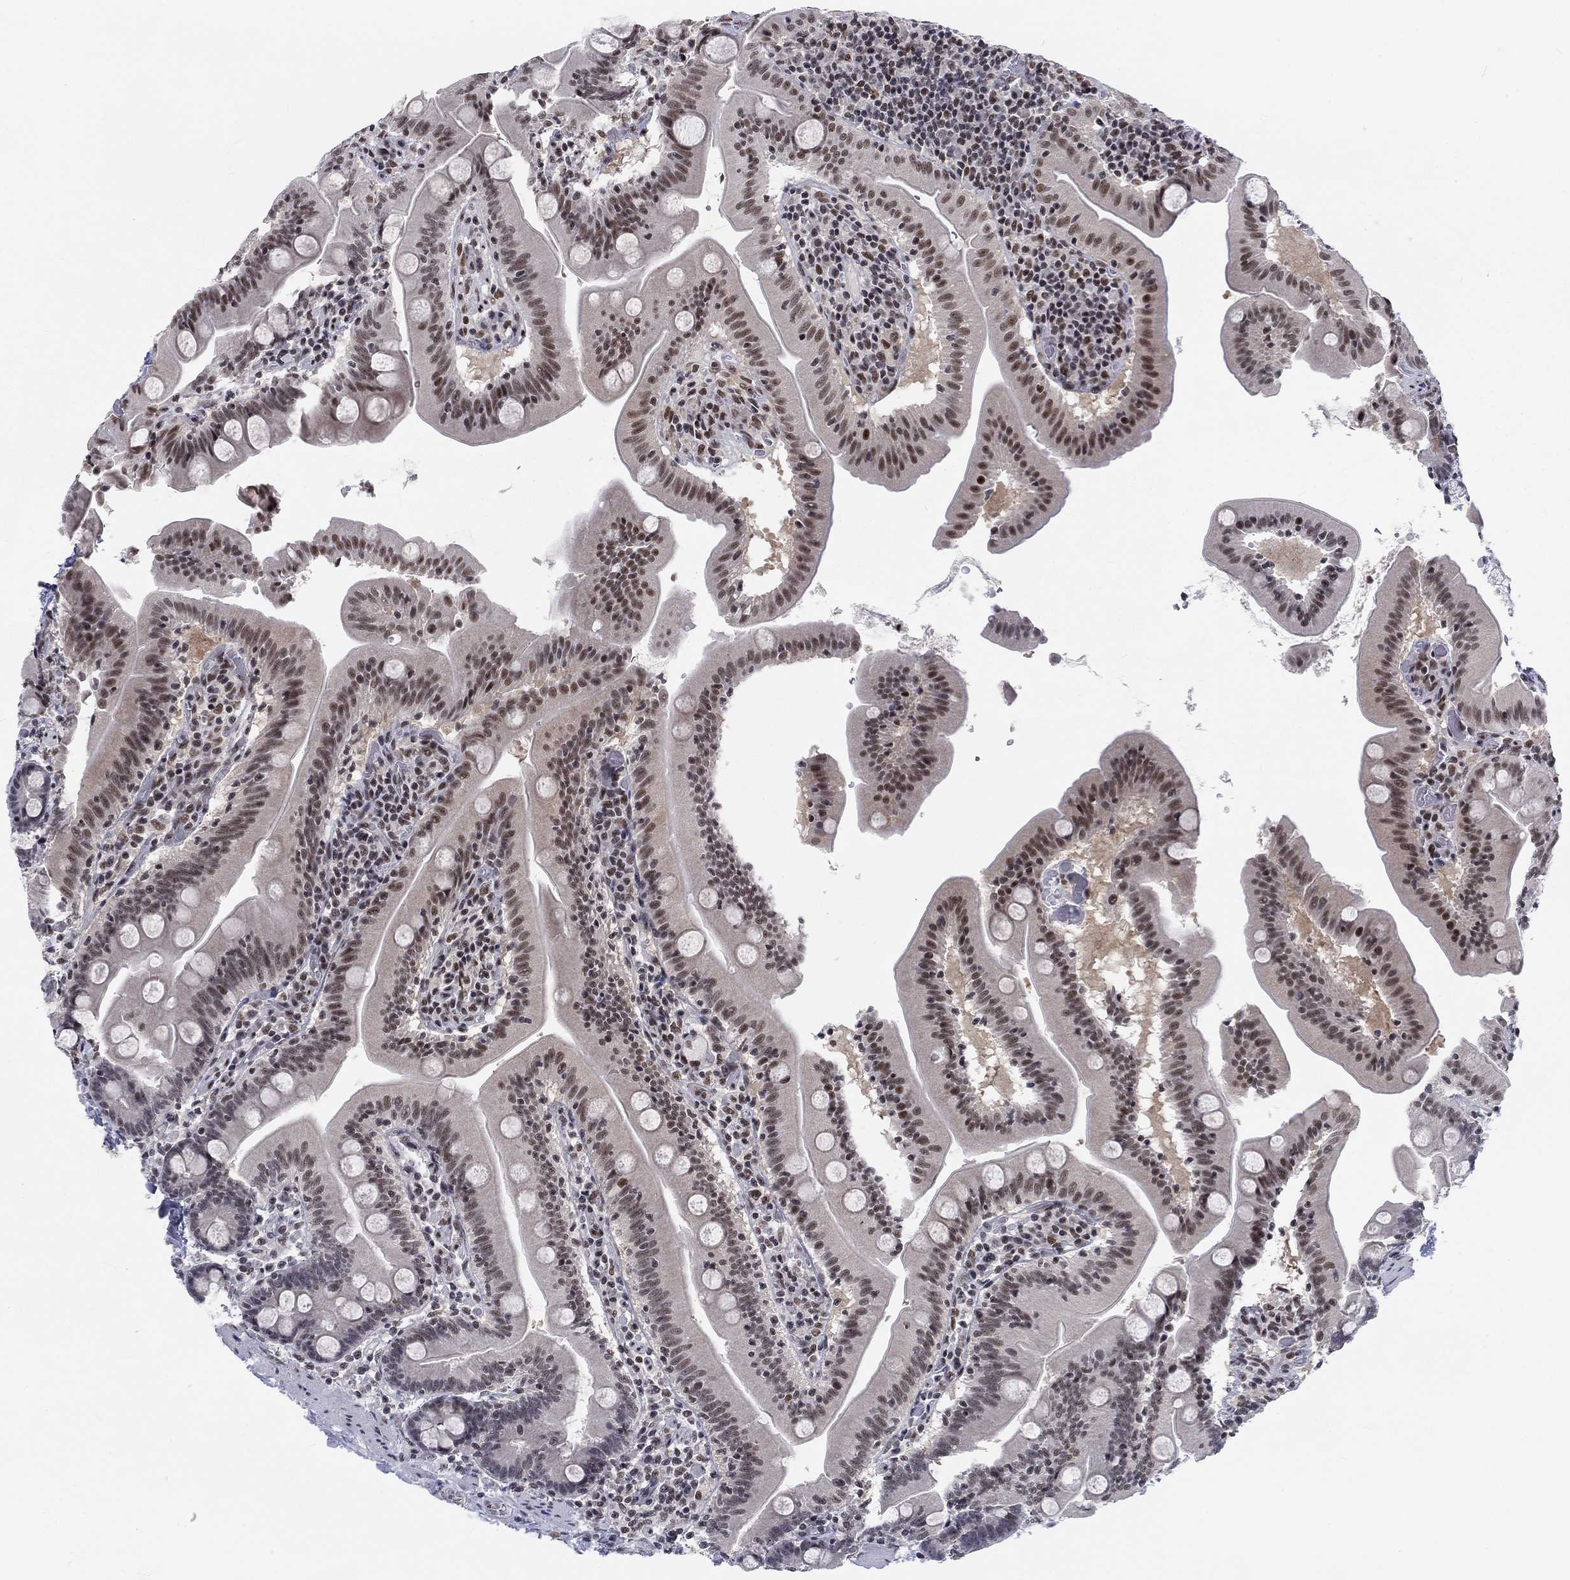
{"staining": {"intensity": "moderate", "quantity": "25%-75%", "location": "nuclear"}, "tissue": "small intestine", "cell_type": "Glandular cells", "image_type": "normal", "snomed": [{"axis": "morphology", "description": "Normal tissue, NOS"}, {"axis": "topography", "description": "Small intestine"}], "caption": "Benign small intestine reveals moderate nuclear expression in approximately 25%-75% of glandular cells, visualized by immunohistochemistry.", "gene": "FYTTD1", "patient": {"sex": "male", "age": 37}}